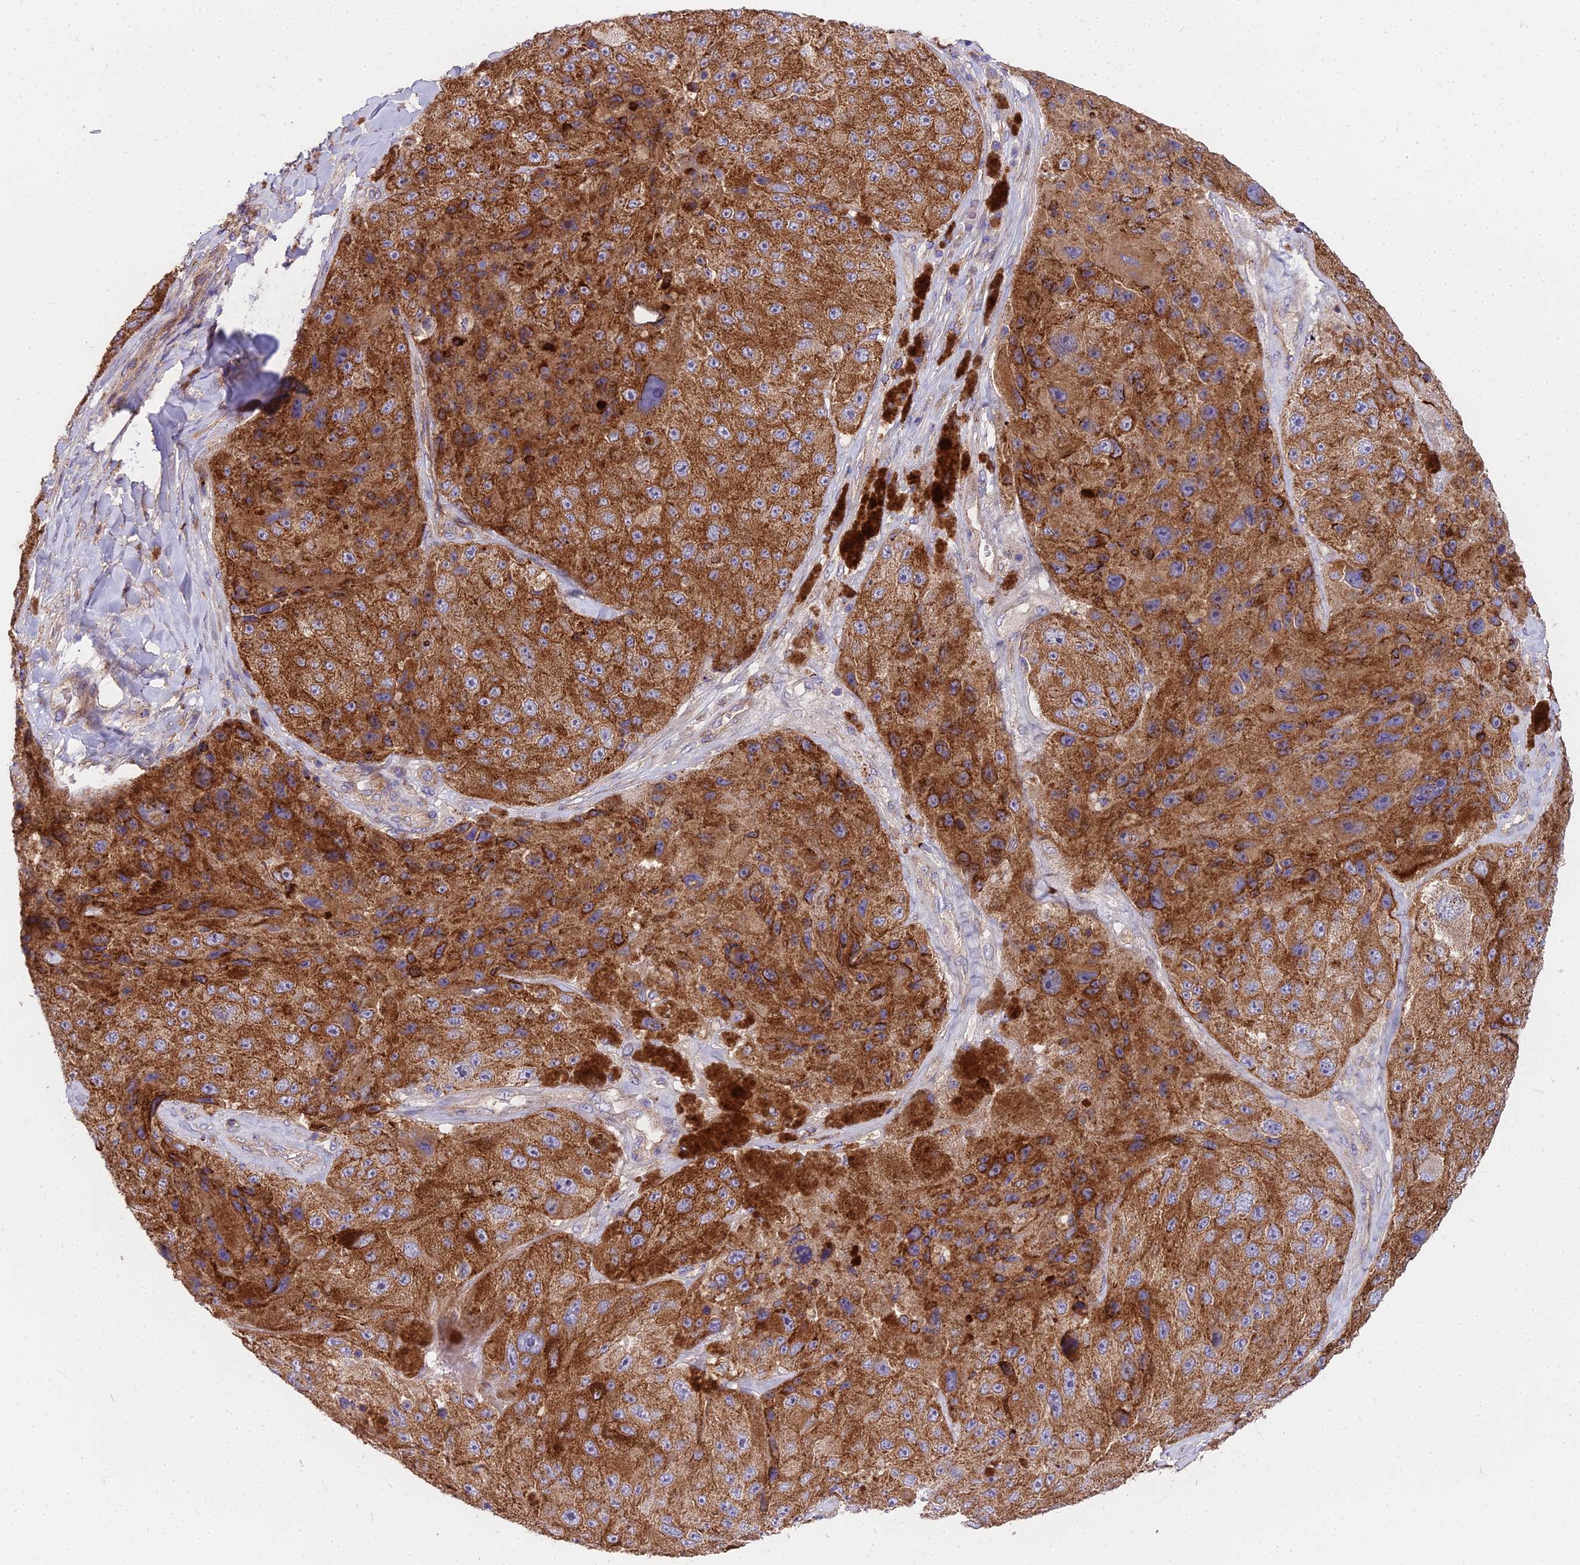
{"staining": {"intensity": "strong", "quantity": ">75%", "location": "cytoplasmic/membranous"}, "tissue": "melanoma", "cell_type": "Tumor cells", "image_type": "cancer", "snomed": [{"axis": "morphology", "description": "Malignant melanoma, Metastatic site"}, {"axis": "topography", "description": "Lymph node"}], "caption": "Human malignant melanoma (metastatic site) stained for a protein (brown) demonstrates strong cytoplasmic/membranous positive positivity in approximately >75% of tumor cells.", "gene": "FRMPD1", "patient": {"sex": "male", "age": 62}}